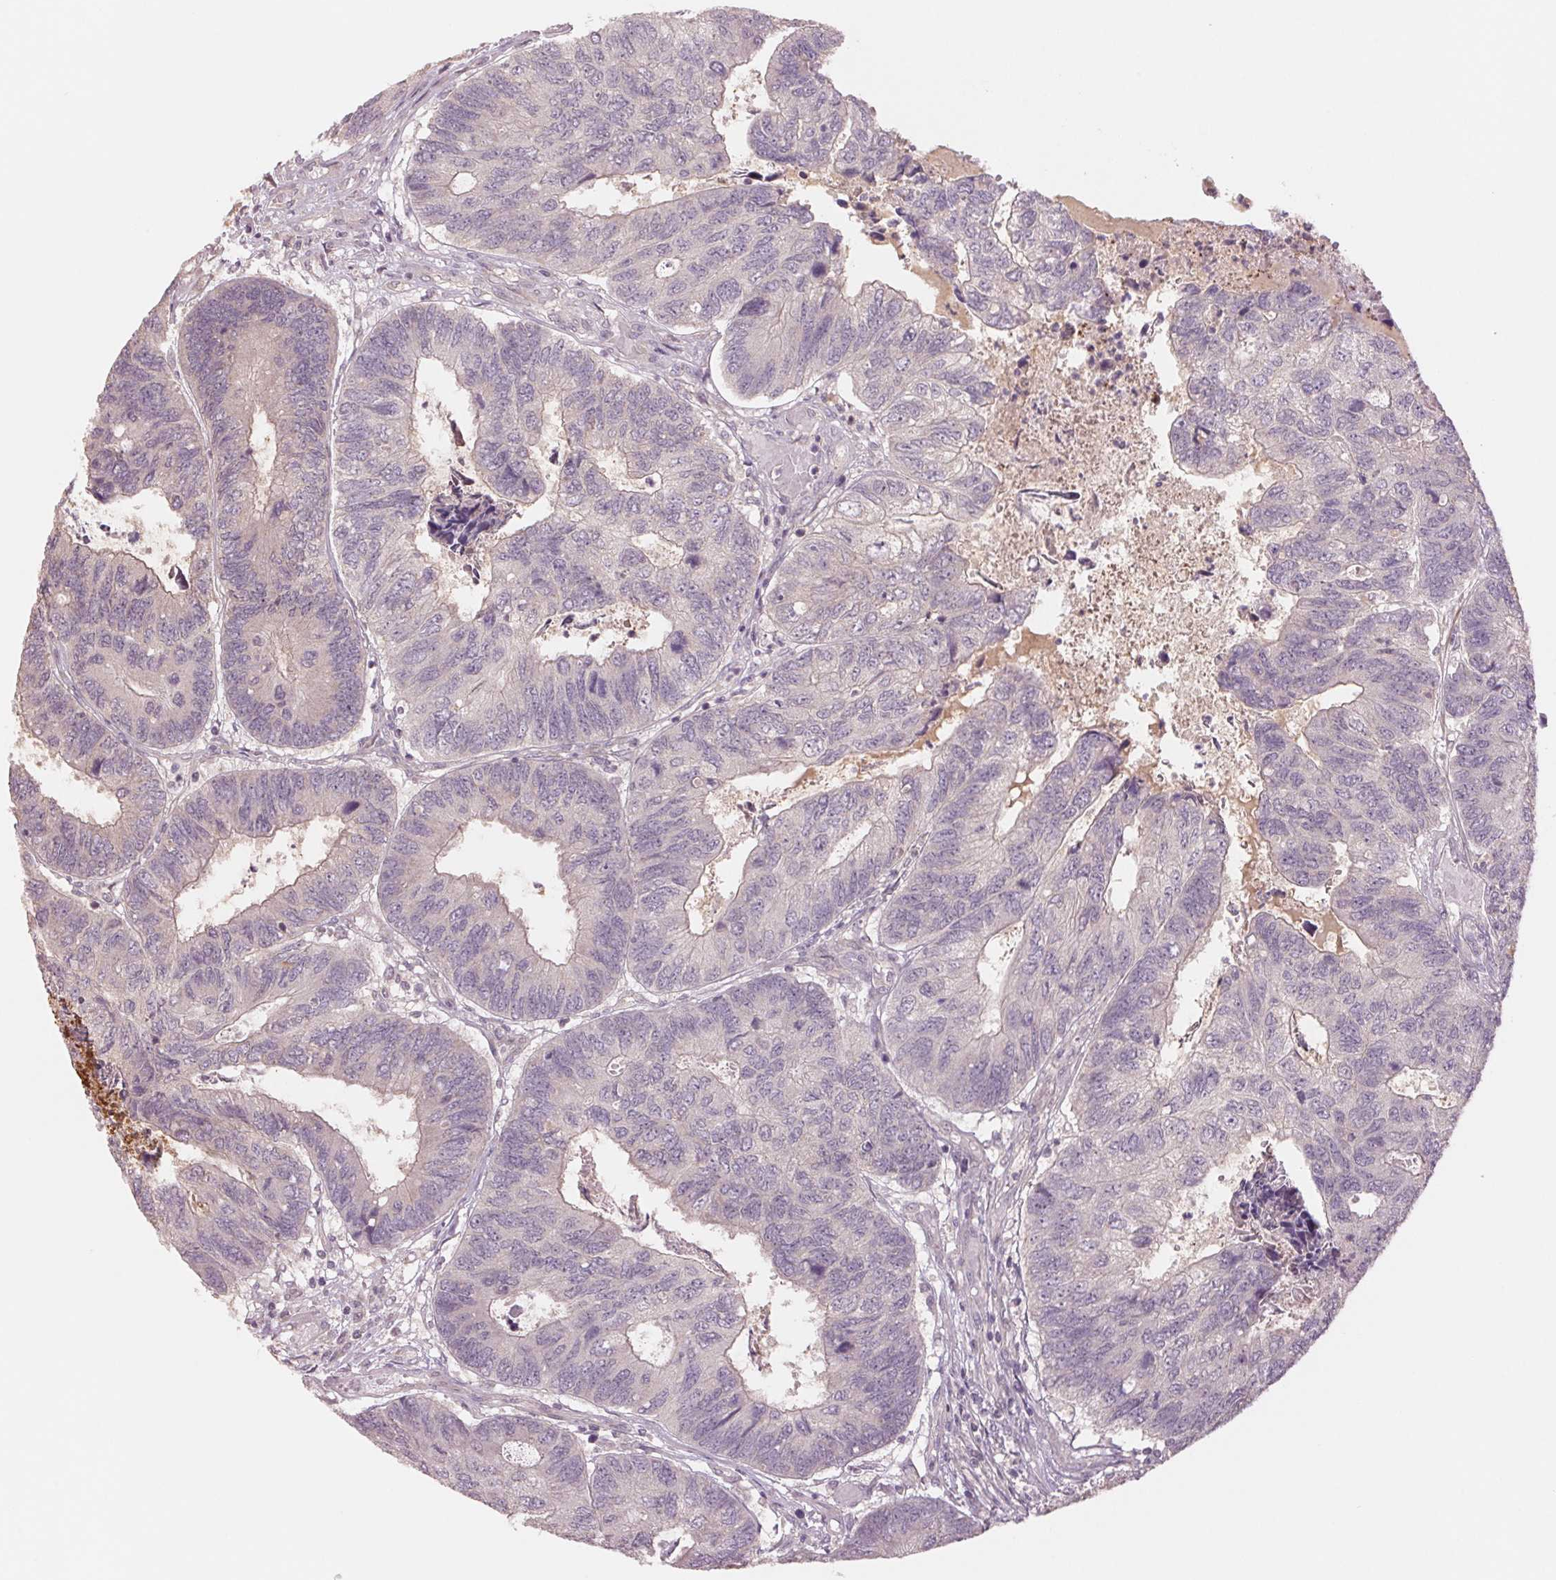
{"staining": {"intensity": "negative", "quantity": "none", "location": "none"}, "tissue": "colorectal cancer", "cell_type": "Tumor cells", "image_type": "cancer", "snomed": [{"axis": "morphology", "description": "Adenocarcinoma, NOS"}, {"axis": "topography", "description": "Colon"}], "caption": "IHC of human adenocarcinoma (colorectal) reveals no staining in tumor cells.", "gene": "PPIA", "patient": {"sex": "female", "age": 67}}